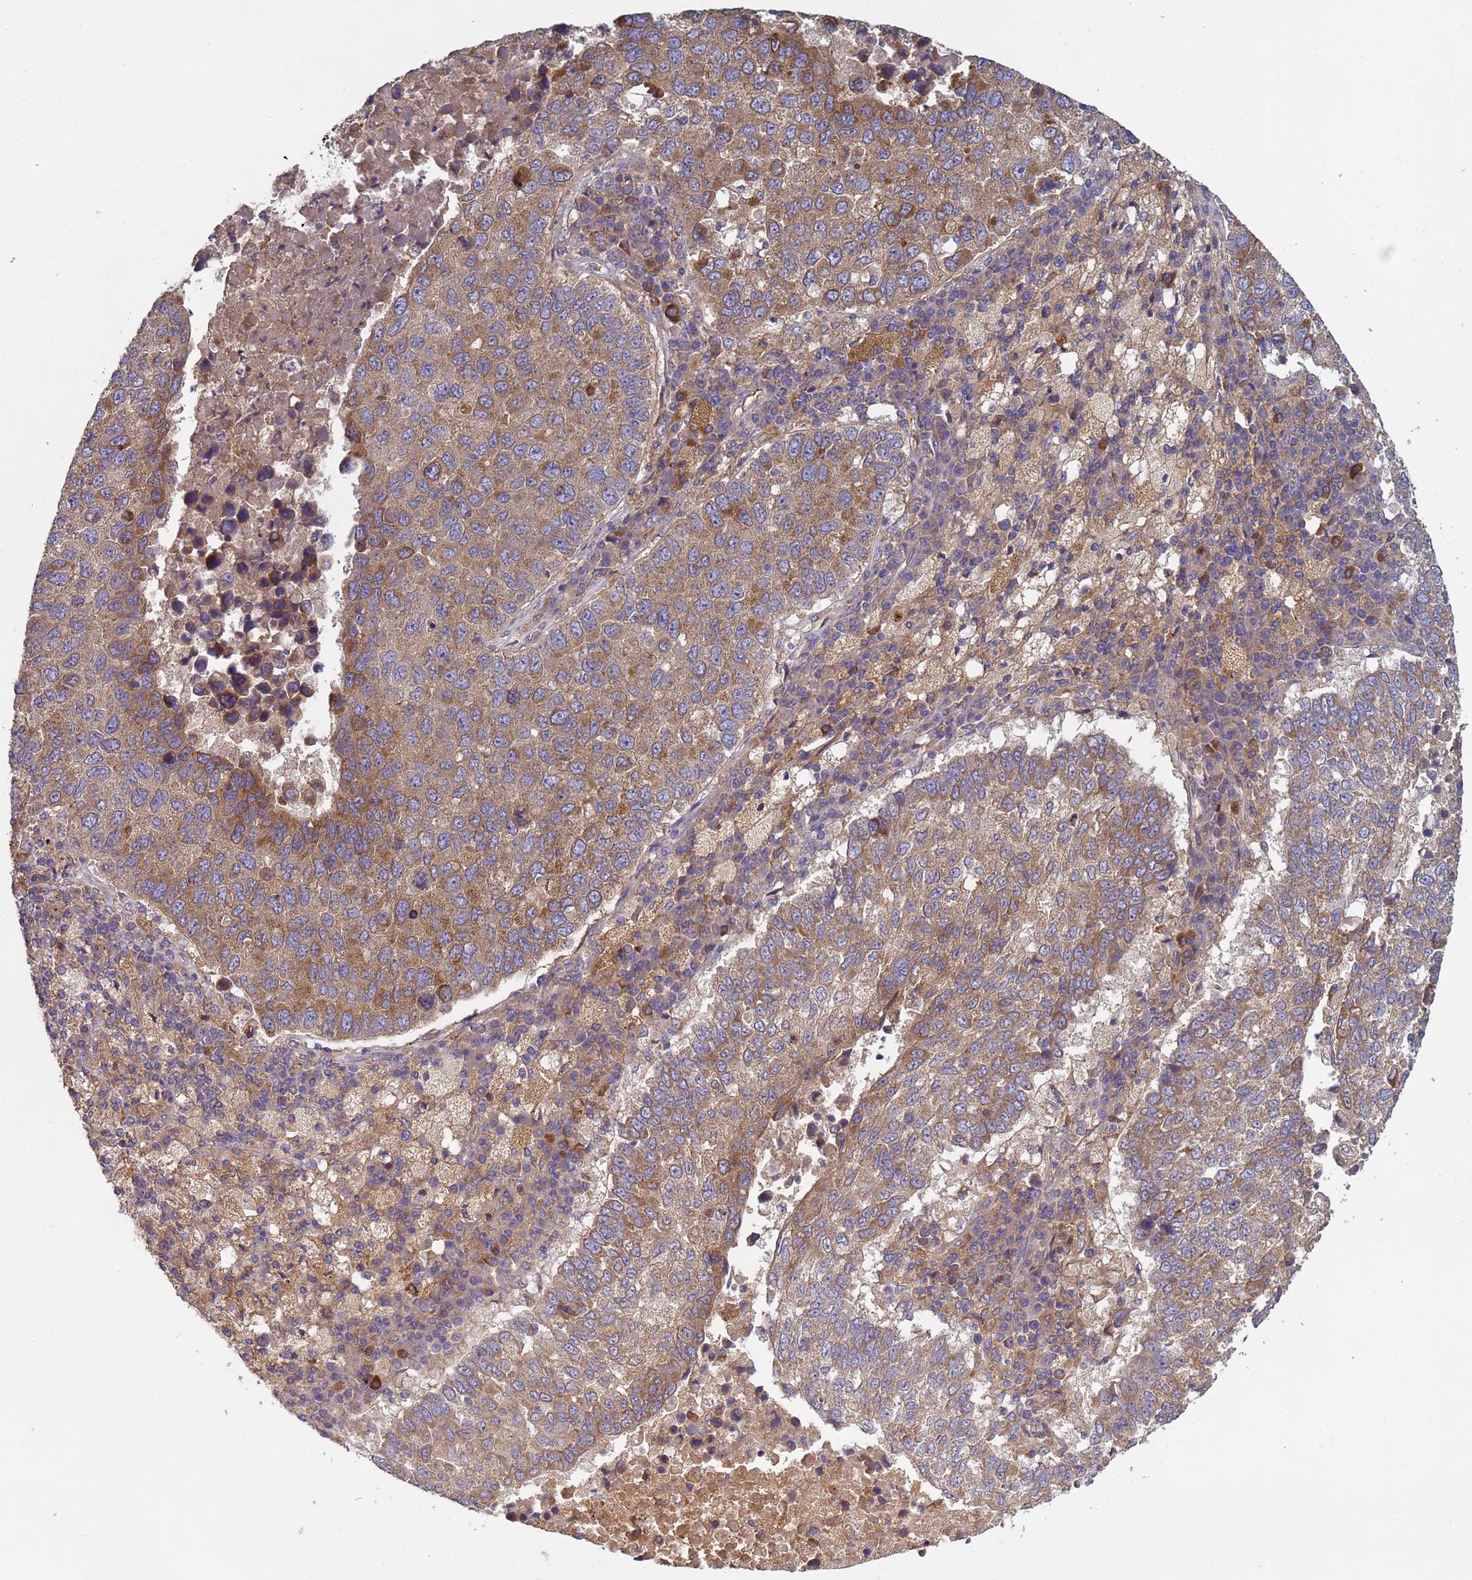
{"staining": {"intensity": "moderate", "quantity": ">75%", "location": "cytoplasmic/membranous"}, "tissue": "lung cancer", "cell_type": "Tumor cells", "image_type": "cancer", "snomed": [{"axis": "morphology", "description": "Squamous cell carcinoma, NOS"}, {"axis": "topography", "description": "Lung"}], "caption": "The image shows staining of lung squamous cell carcinoma, revealing moderate cytoplasmic/membranous protein positivity (brown color) within tumor cells.", "gene": "RAB10", "patient": {"sex": "male", "age": 73}}